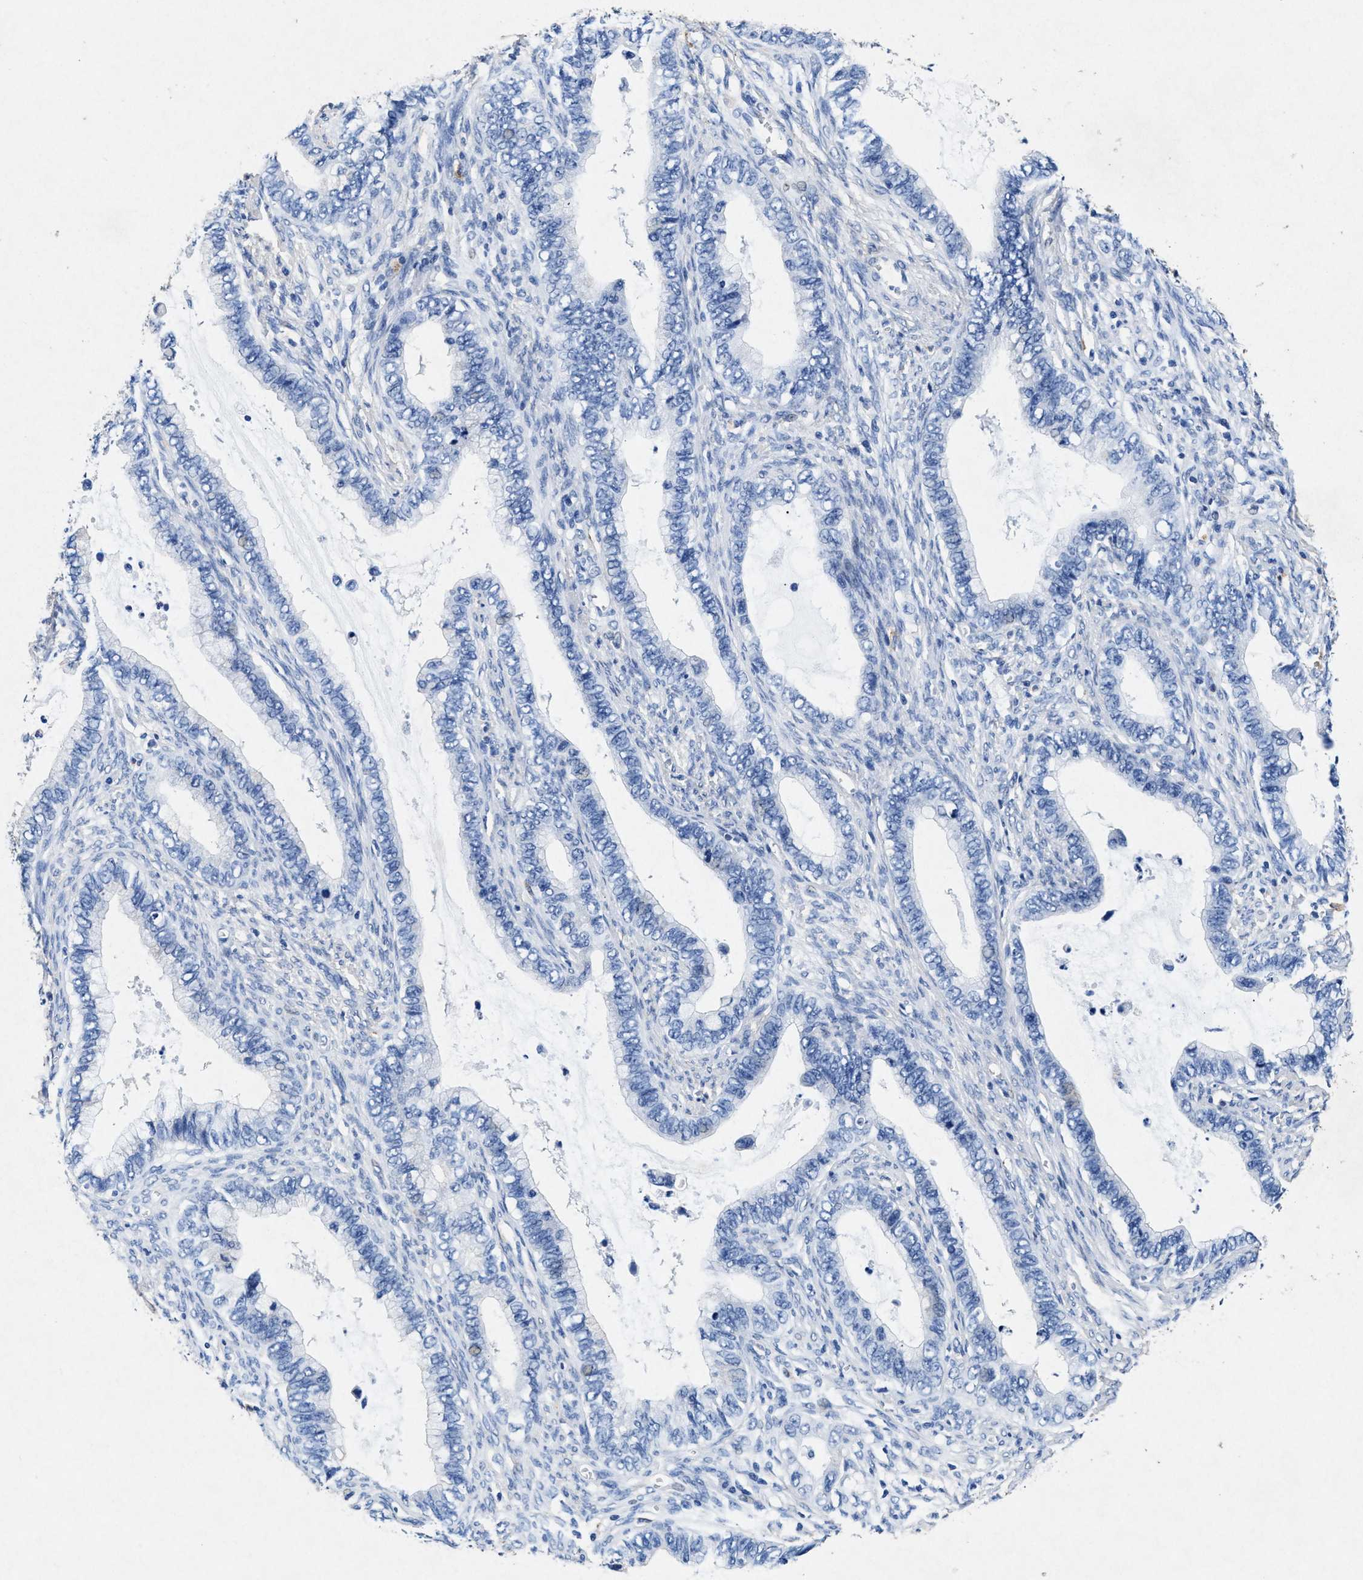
{"staining": {"intensity": "negative", "quantity": "none", "location": "none"}, "tissue": "cervical cancer", "cell_type": "Tumor cells", "image_type": "cancer", "snomed": [{"axis": "morphology", "description": "Adenocarcinoma, NOS"}, {"axis": "topography", "description": "Cervix"}], "caption": "Tumor cells show no significant positivity in adenocarcinoma (cervical). The staining was performed using DAB (3,3'-diaminobenzidine) to visualize the protein expression in brown, while the nuclei were stained in blue with hematoxylin (Magnification: 20x).", "gene": "MAP6", "patient": {"sex": "female", "age": 44}}